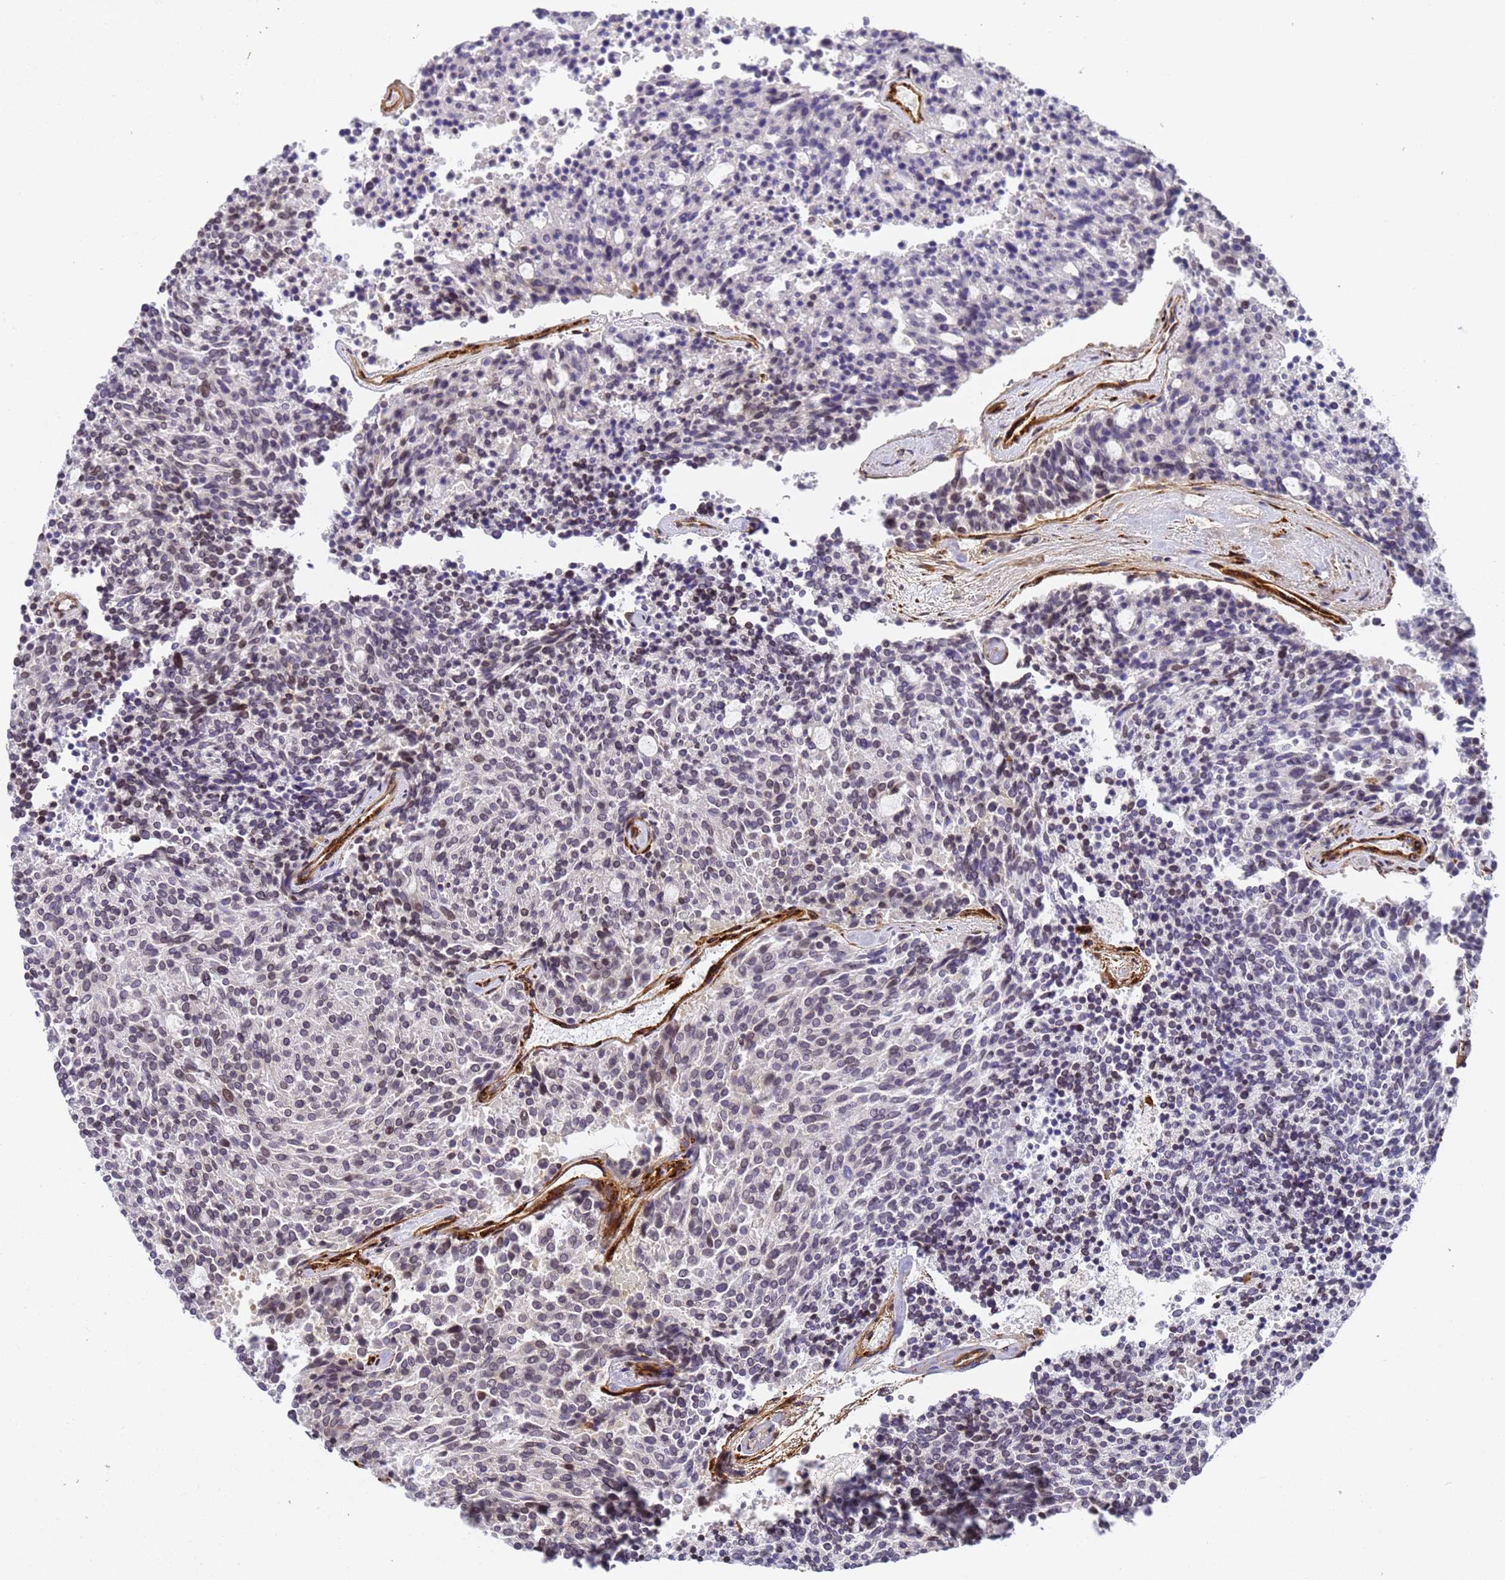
{"staining": {"intensity": "weak", "quantity": "<25%", "location": "cytoplasmic/membranous"}, "tissue": "carcinoid", "cell_type": "Tumor cells", "image_type": "cancer", "snomed": [{"axis": "morphology", "description": "Carcinoid, malignant, NOS"}, {"axis": "topography", "description": "Pancreas"}], "caption": "Photomicrograph shows no significant protein expression in tumor cells of malignant carcinoid.", "gene": "IGFBP7", "patient": {"sex": "female", "age": 54}}